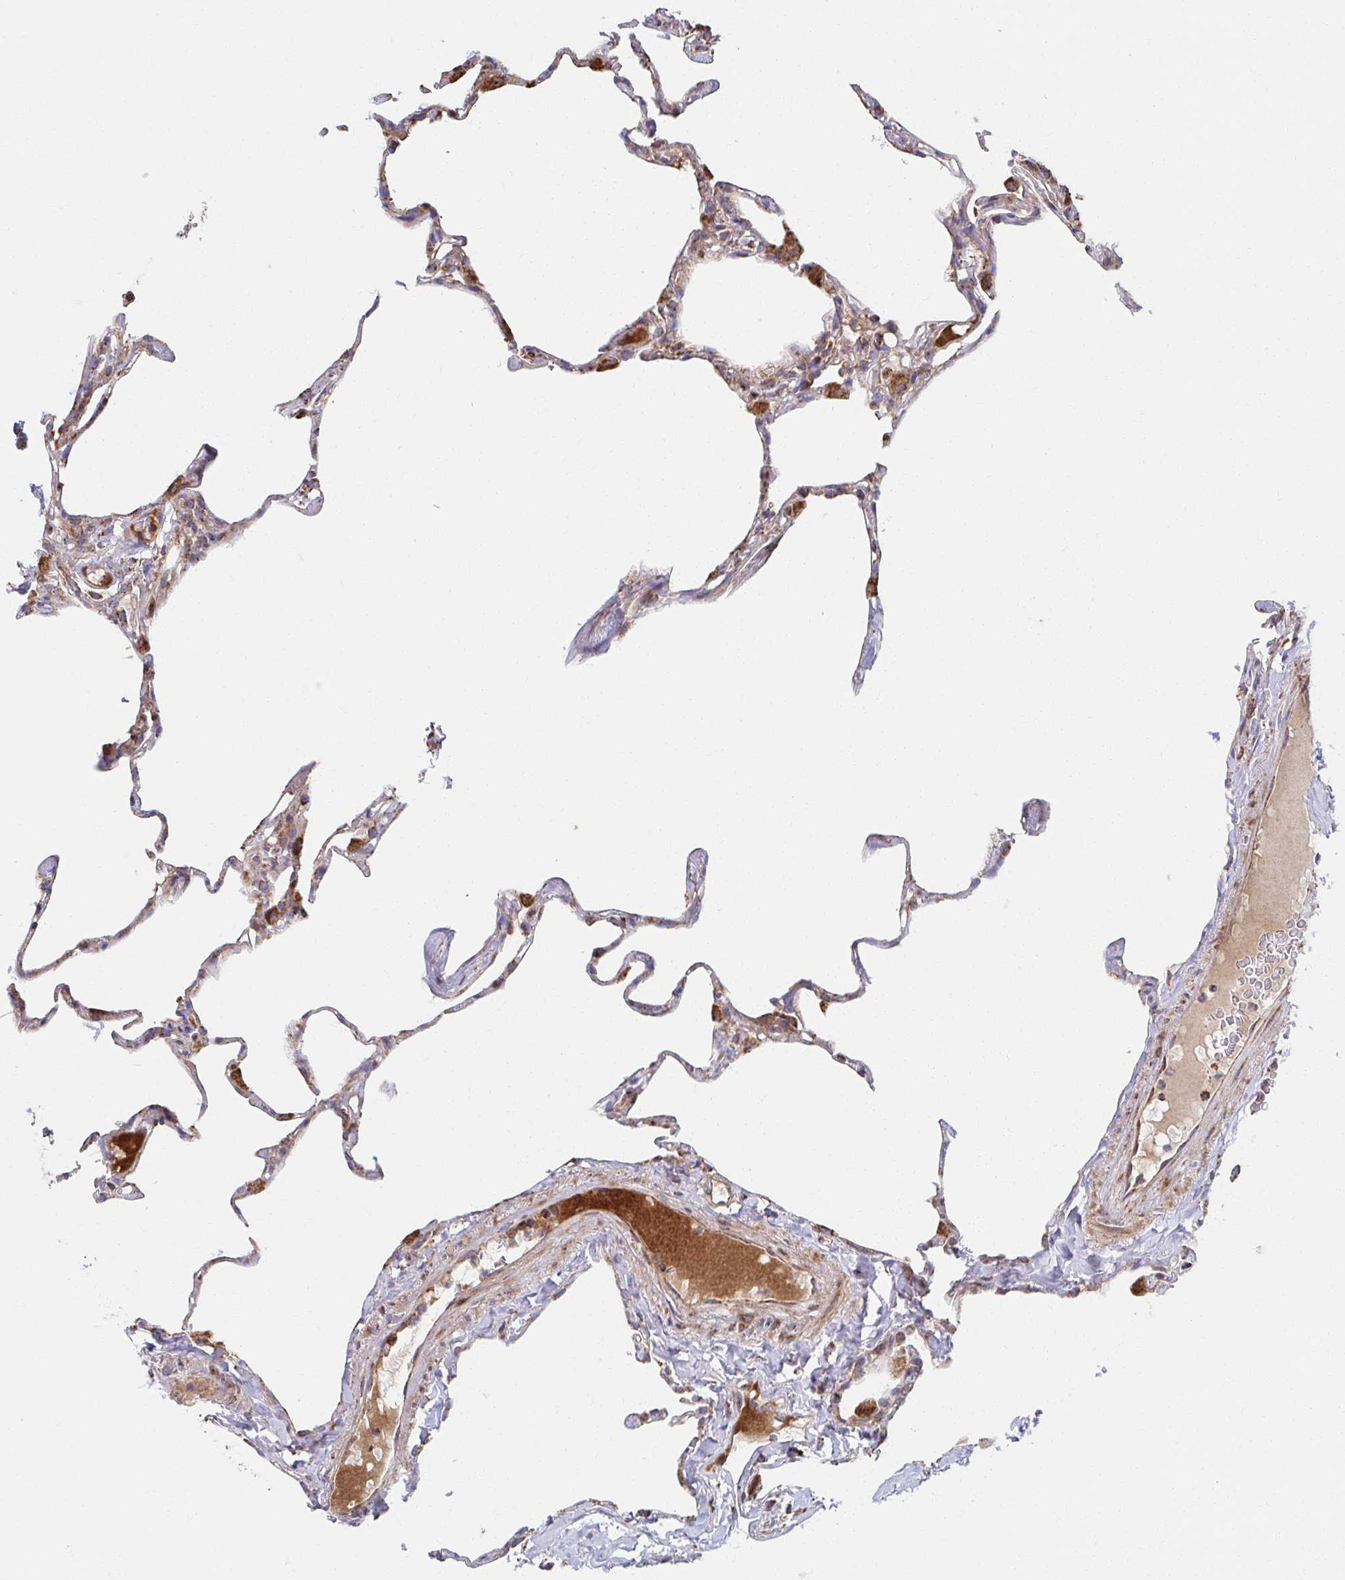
{"staining": {"intensity": "strong", "quantity": "25%-75%", "location": "cytoplasmic/membranous"}, "tissue": "lung", "cell_type": "Alveolar cells", "image_type": "normal", "snomed": [{"axis": "morphology", "description": "Normal tissue, NOS"}, {"axis": "topography", "description": "Lung"}], "caption": "This is an image of IHC staining of unremarkable lung, which shows strong staining in the cytoplasmic/membranous of alveolar cells.", "gene": "SAT1", "patient": {"sex": "male", "age": 65}}